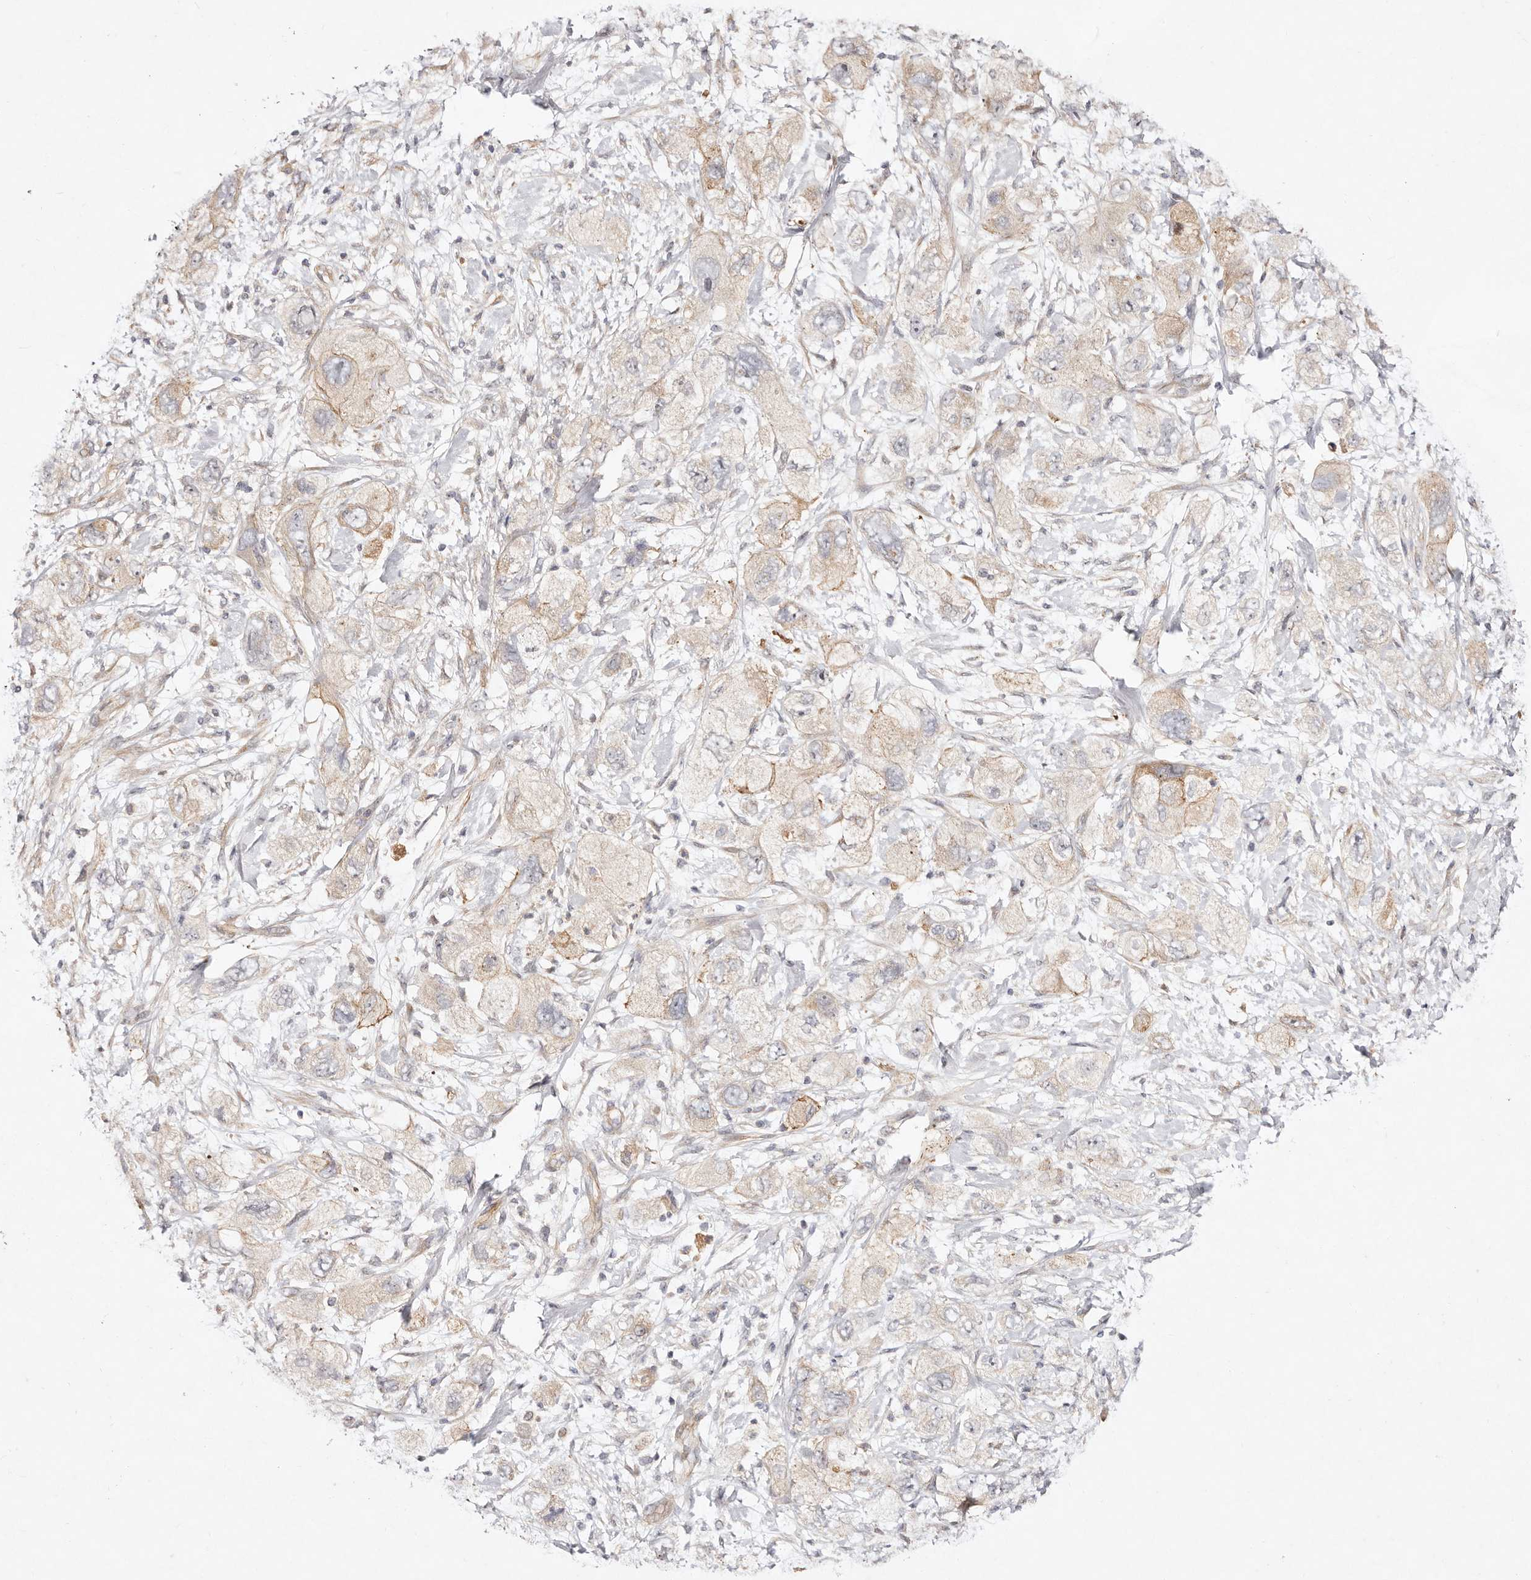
{"staining": {"intensity": "weak", "quantity": "25%-75%", "location": "cytoplasmic/membranous"}, "tissue": "pancreatic cancer", "cell_type": "Tumor cells", "image_type": "cancer", "snomed": [{"axis": "morphology", "description": "Adenocarcinoma, NOS"}, {"axis": "topography", "description": "Pancreas"}], "caption": "High-magnification brightfield microscopy of pancreatic cancer stained with DAB (3,3'-diaminobenzidine) (brown) and counterstained with hematoxylin (blue). tumor cells exhibit weak cytoplasmic/membranous staining is present in approximately25%-75% of cells.", "gene": "MTMR11", "patient": {"sex": "female", "age": 73}}